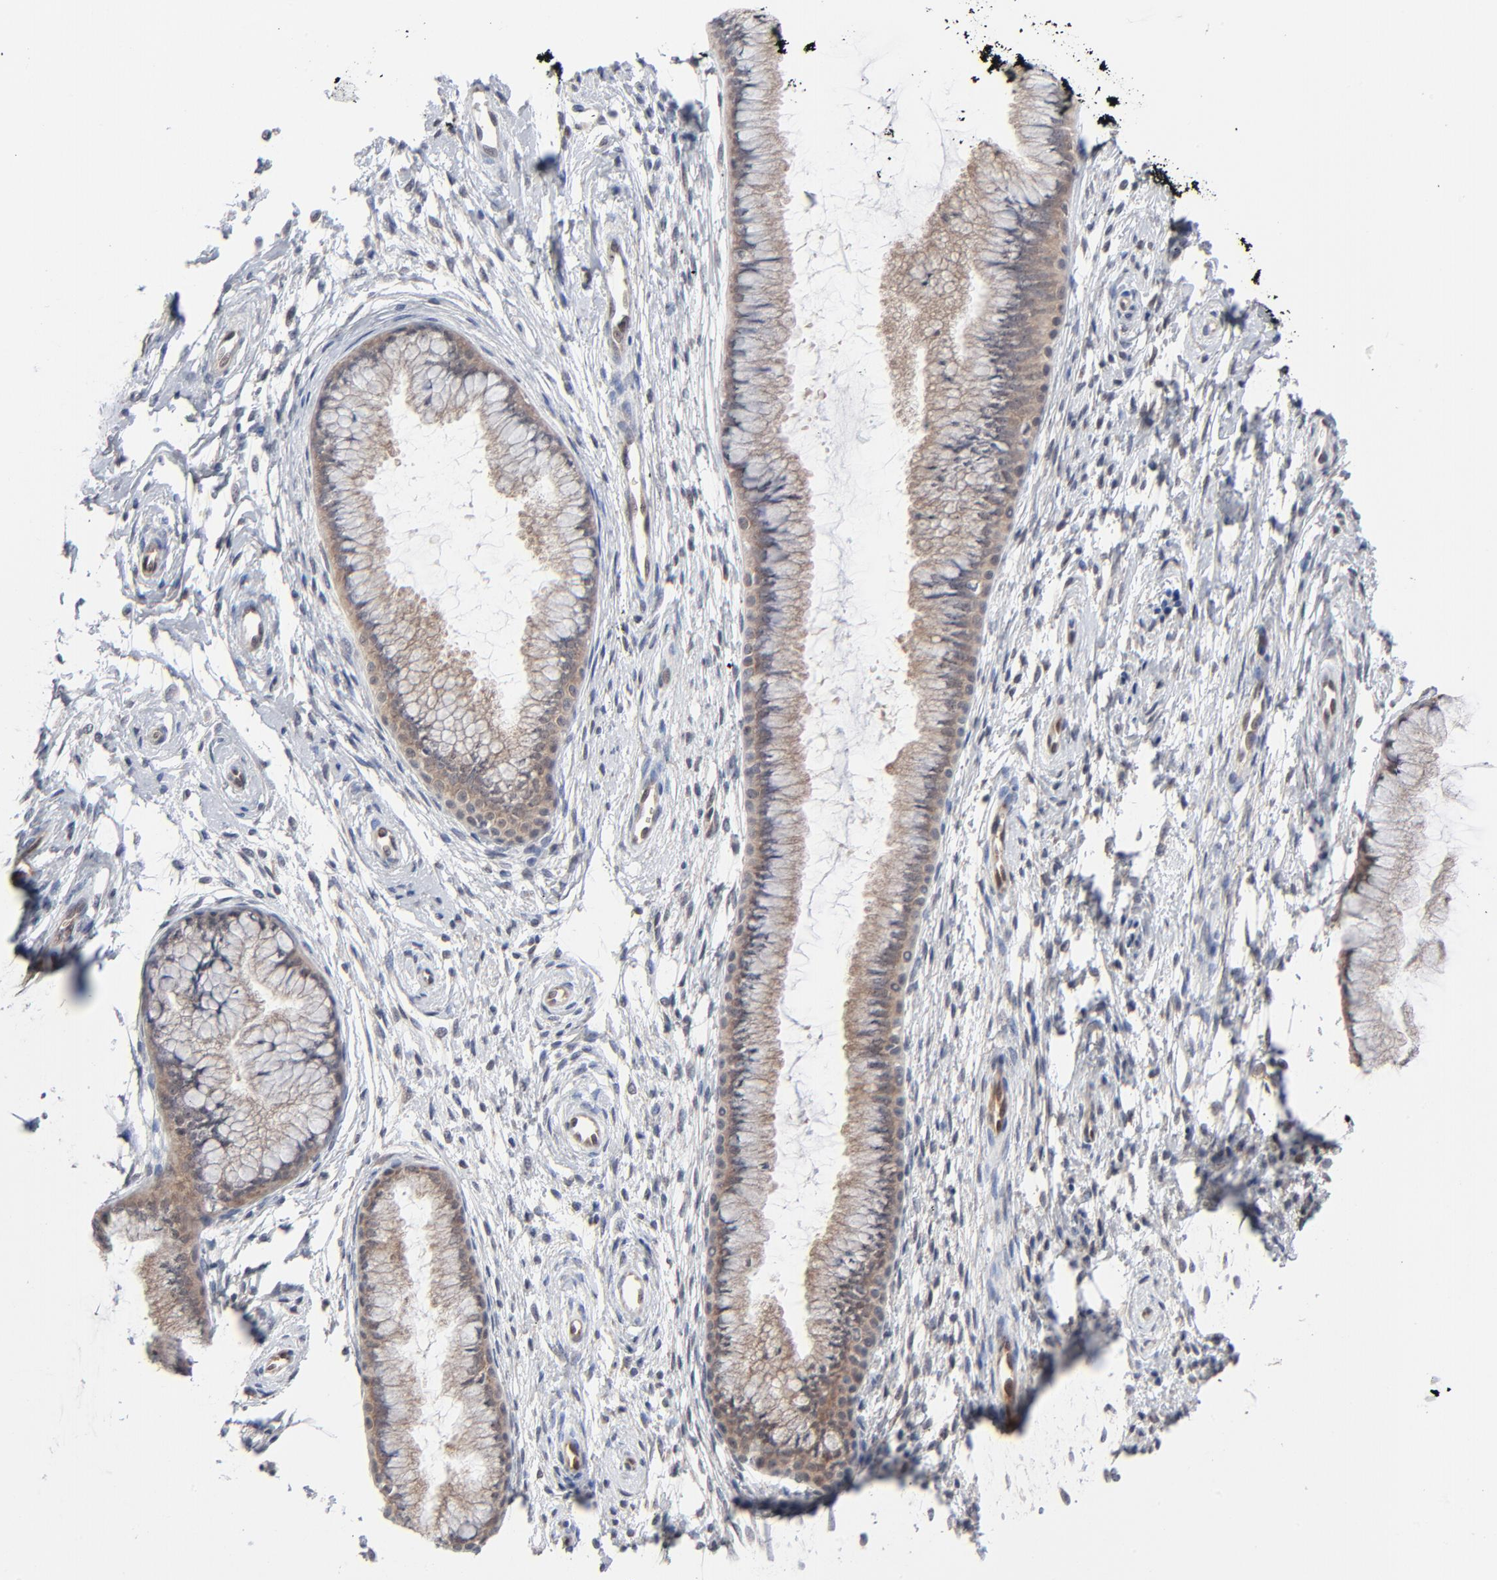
{"staining": {"intensity": "weak", "quantity": ">75%", "location": "cytoplasmic/membranous"}, "tissue": "cervix", "cell_type": "Glandular cells", "image_type": "normal", "snomed": [{"axis": "morphology", "description": "Normal tissue, NOS"}, {"axis": "topography", "description": "Cervix"}], "caption": "Unremarkable cervix exhibits weak cytoplasmic/membranous staining in approximately >75% of glandular cells, visualized by immunohistochemistry.", "gene": "RPS6KB1", "patient": {"sex": "female", "age": 39}}